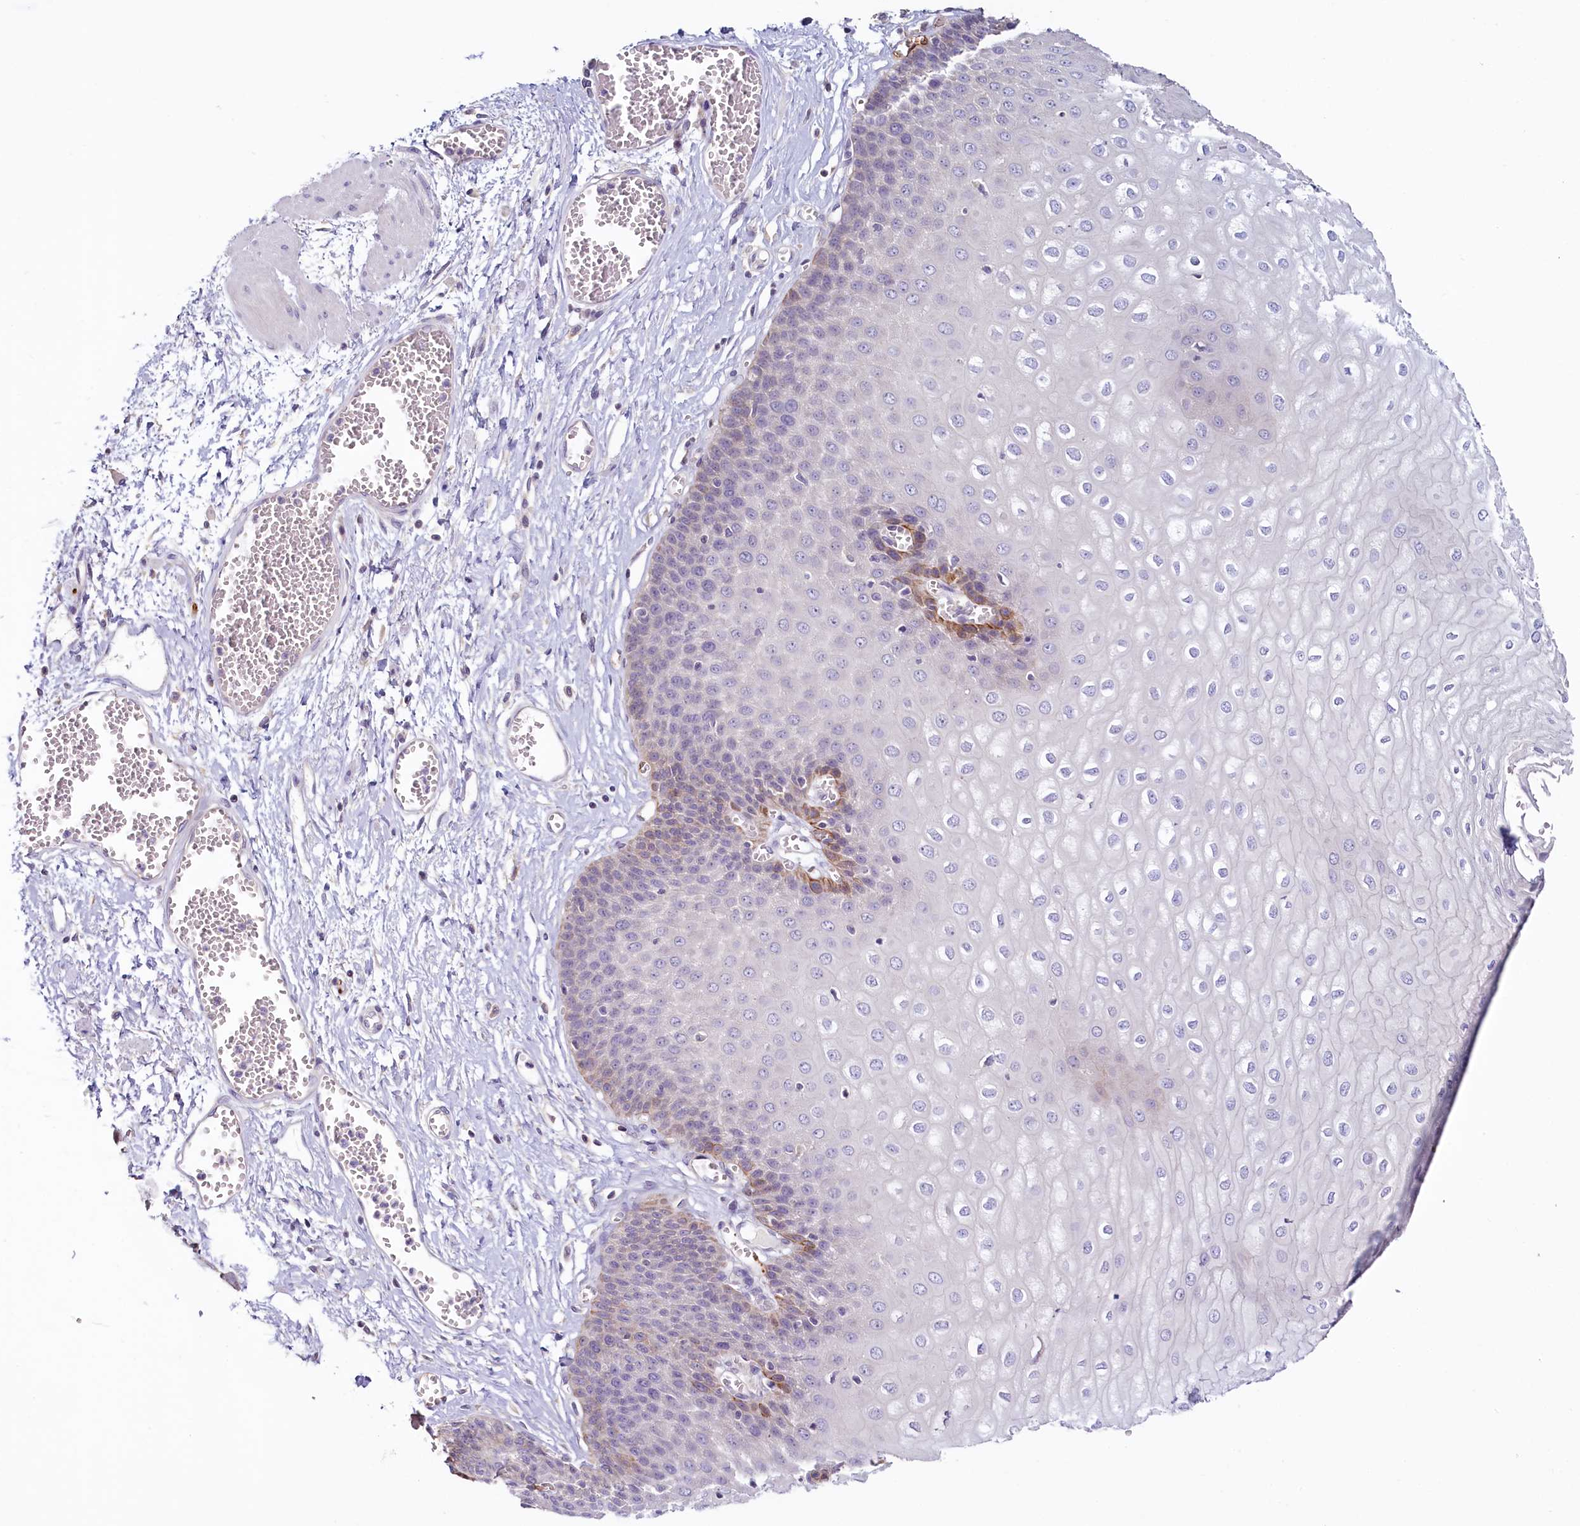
{"staining": {"intensity": "moderate", "quantity": "25%-75%", "location": "cytoplasmic/membranous"}, "tissue": "esophagus", "cell_type": "Squamous epithelial cells", "image_type": "normal", "snomed": [{"axis": "morphology", "description": "Normal tissue, NOS"}, {"axis": "topography", "description": "Esophagus"}], "caption": "Esophagus stained with DAB immunohistochemistry exhibits medium levels of moderate cytoplasmic/membranous positivity in about 25%-75% of squamous epithelial cells.", "gene": "PDE6D", "patient": {"sex": "male", "age": 60}}